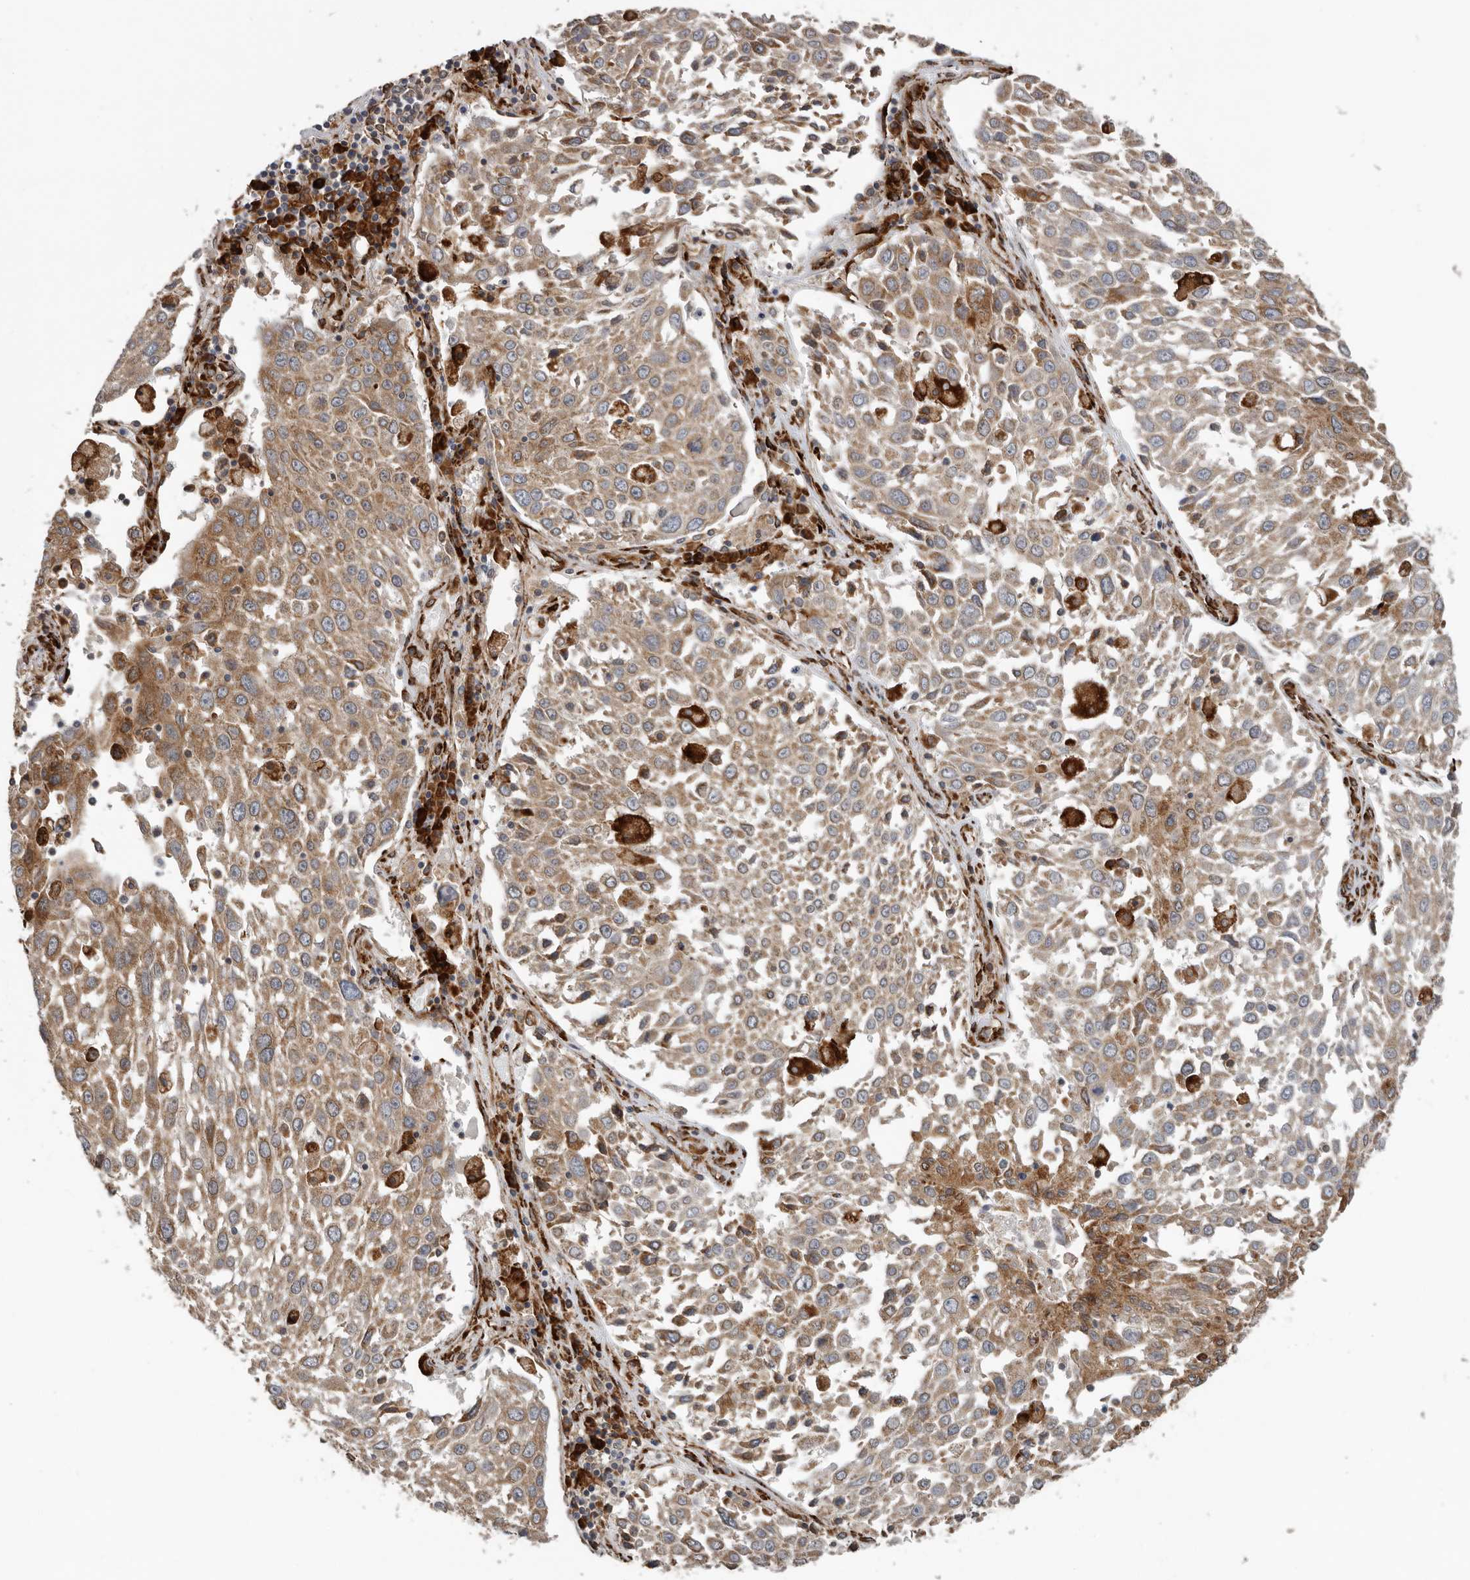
{"staining": {"intensity": "moderate", "quantity": ">75%", "location": "cytoplasmic/membranous"}, "tissue": "lung cancer", "cell_type": "Tumor cells", "image_type": "cancer", "snomed": [{"axis": "morphology", "description": "Squamous cell carcinoma, NOS"}, {"axis": "topography", "description": "Lung"}], "caption": "Tumor cells display moderate cytoplasmic/membranous staining in approximately >75% of cells in squamous cell carcinoma (lung).", "gene": "CEP350", "patient": {"sex": "male", "age": 65}}